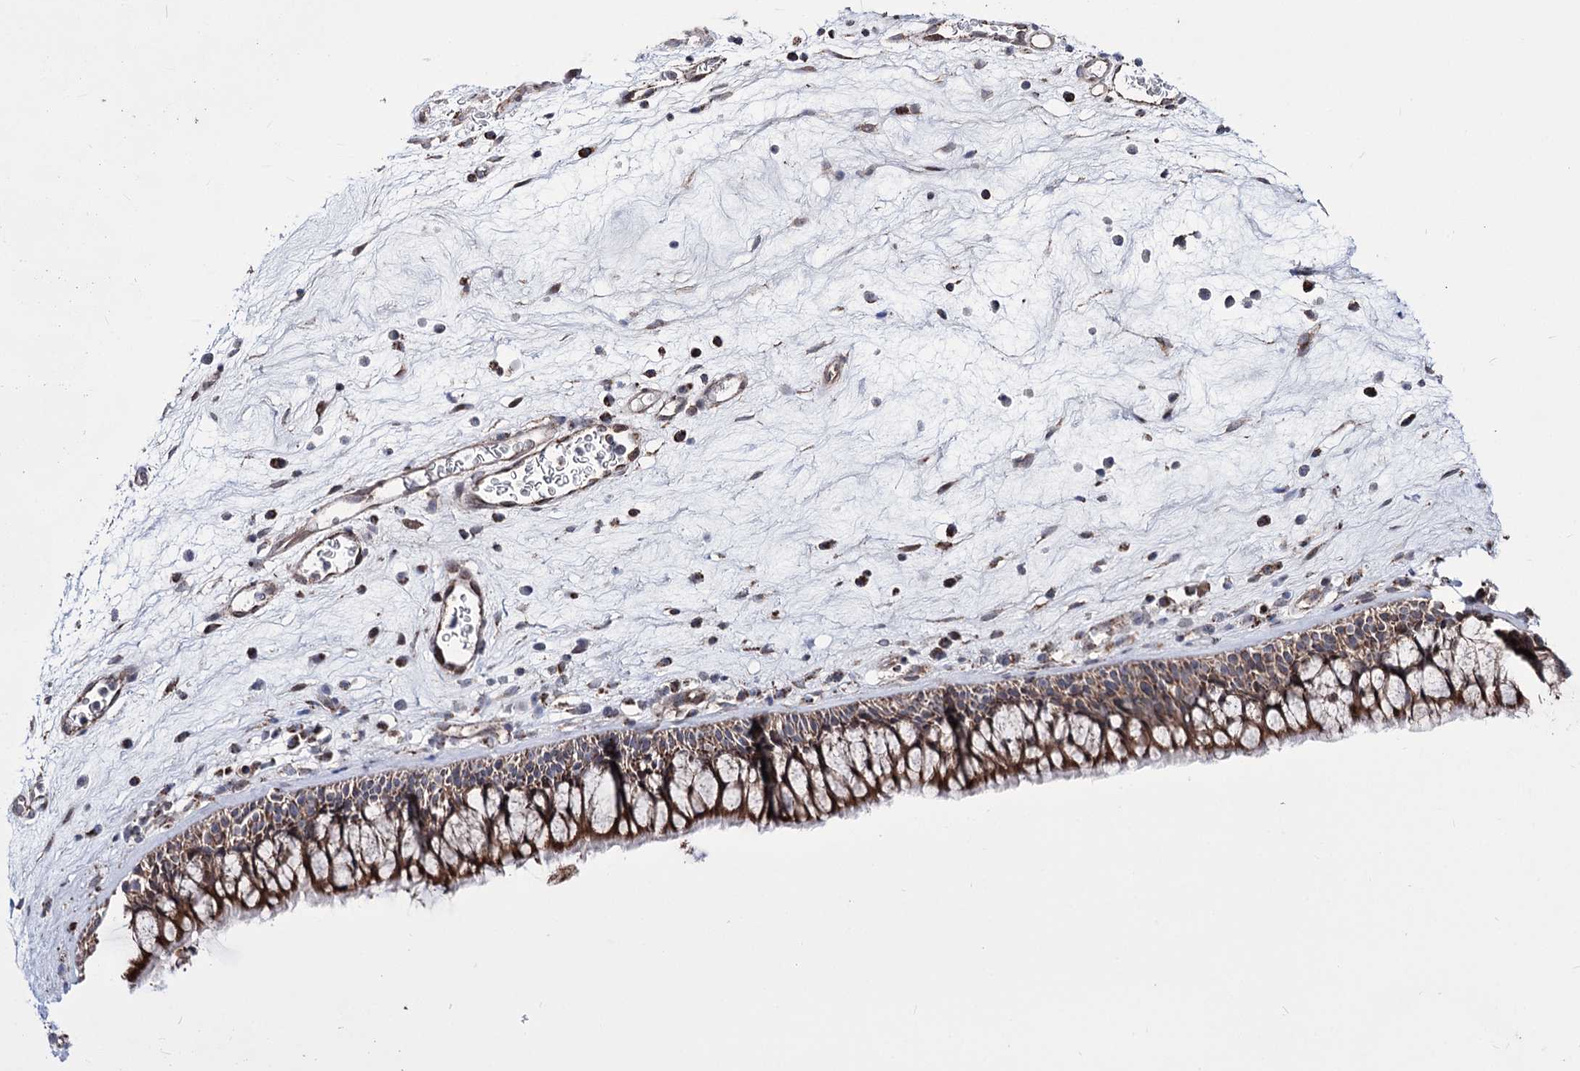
{"staining": {"intensity": "moderate", "quantity": ">75%", "location": "cytoplasmic/membranous"}, "tissue": "nasopharynx", "cell_type": "Respiratory epithelial cells", "image_type": "normal", "snomed": [{"axis": "morphology", "description": "Normal tissue, NOS"}, {"axis": "morphology", "description": "Inflammation, NOS"}, {"axis": "morphology", "description": "Malignant melanoma, Metastatic site"}, {"axis": "topography", "description": "Nasopharynx"}], "caption": "This histopathology image exhibits unremarkable nasopharynx stained with immunohistochemistry to label a protein in brown. The cytoplasmic/membranous of respiratory epithelial cells show moderate positivity for the protein. Nuclei are counter-stained blue.", "gene": "CREB3L4", "patient": {"sex": "male", "age": 70}}